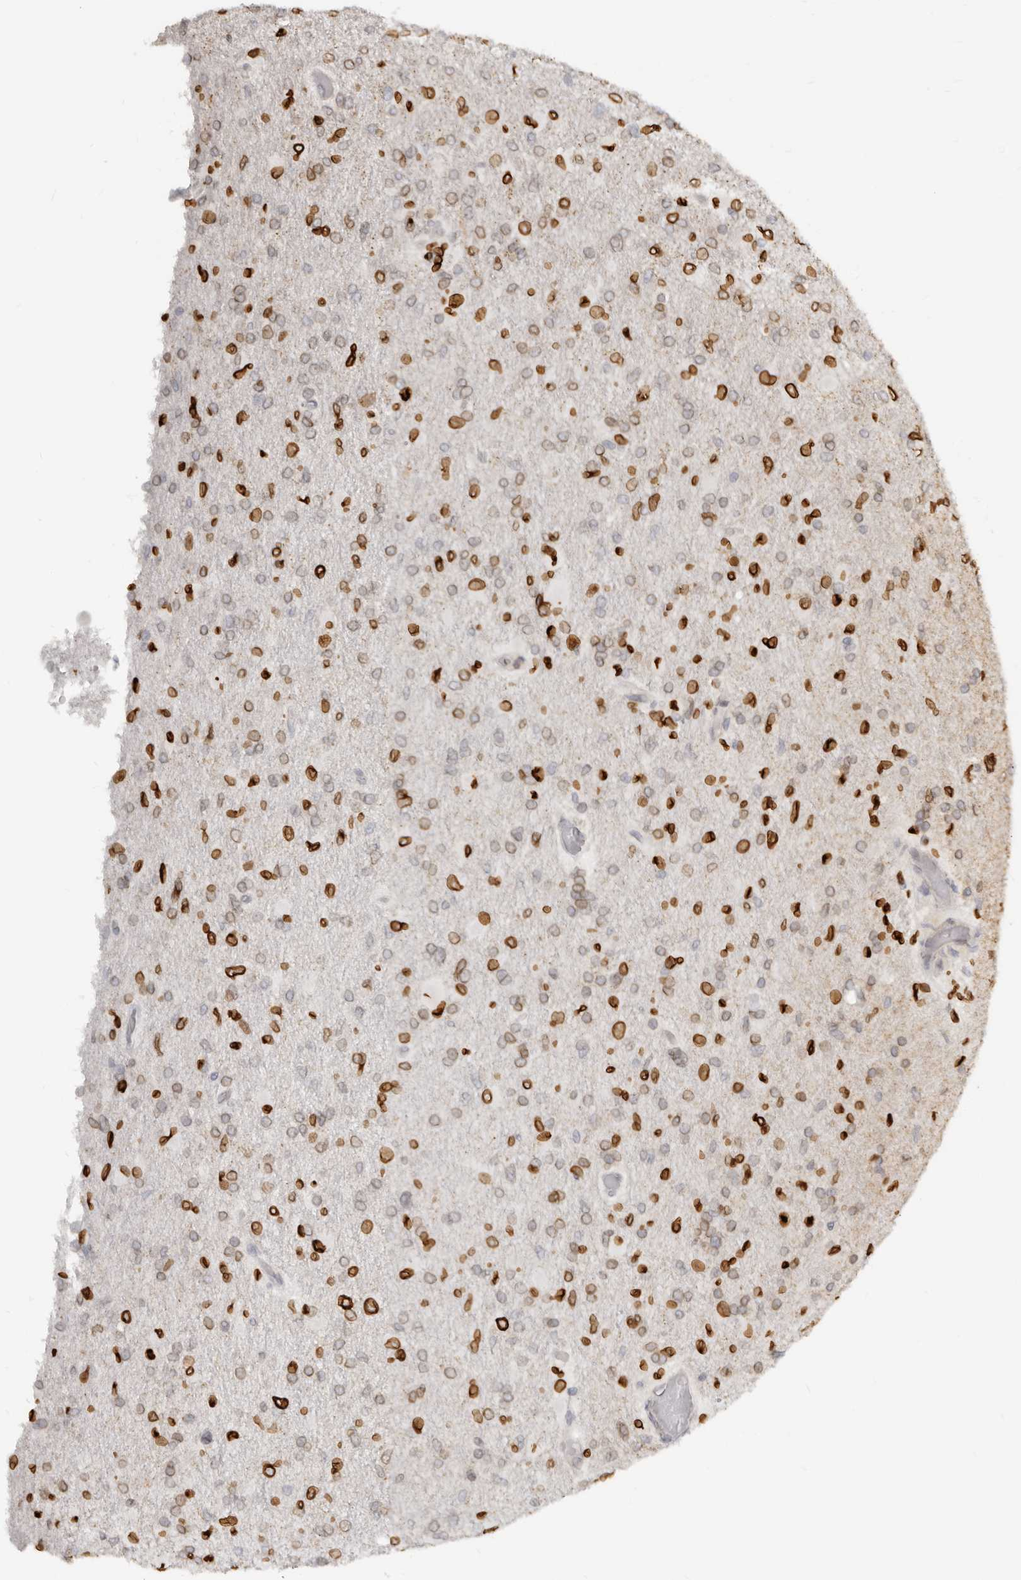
{"staining": {"intensity": "strong", "quantity": "25%-75%", "location": "cytoplasmic/membranous,nuclear"}, "tissue": "glioma", "cell_type": "Tumor cells", "image_type": "cancer", "snomed": [{"axis": "morphology", "description": "Glioma, malignant, High grade"}, {"axis": "topography", "description": "Cerebral cortex"}], "caption": "Protein staining by immunohistochemistry (IHC) shows strong cytoplasmic/membranous and nuclear staining in about 25%-75% of tumor cells in high-grade glioma (malignant).", "gene": "NUP153", "patient": {"sex": "female", "age": 36}}